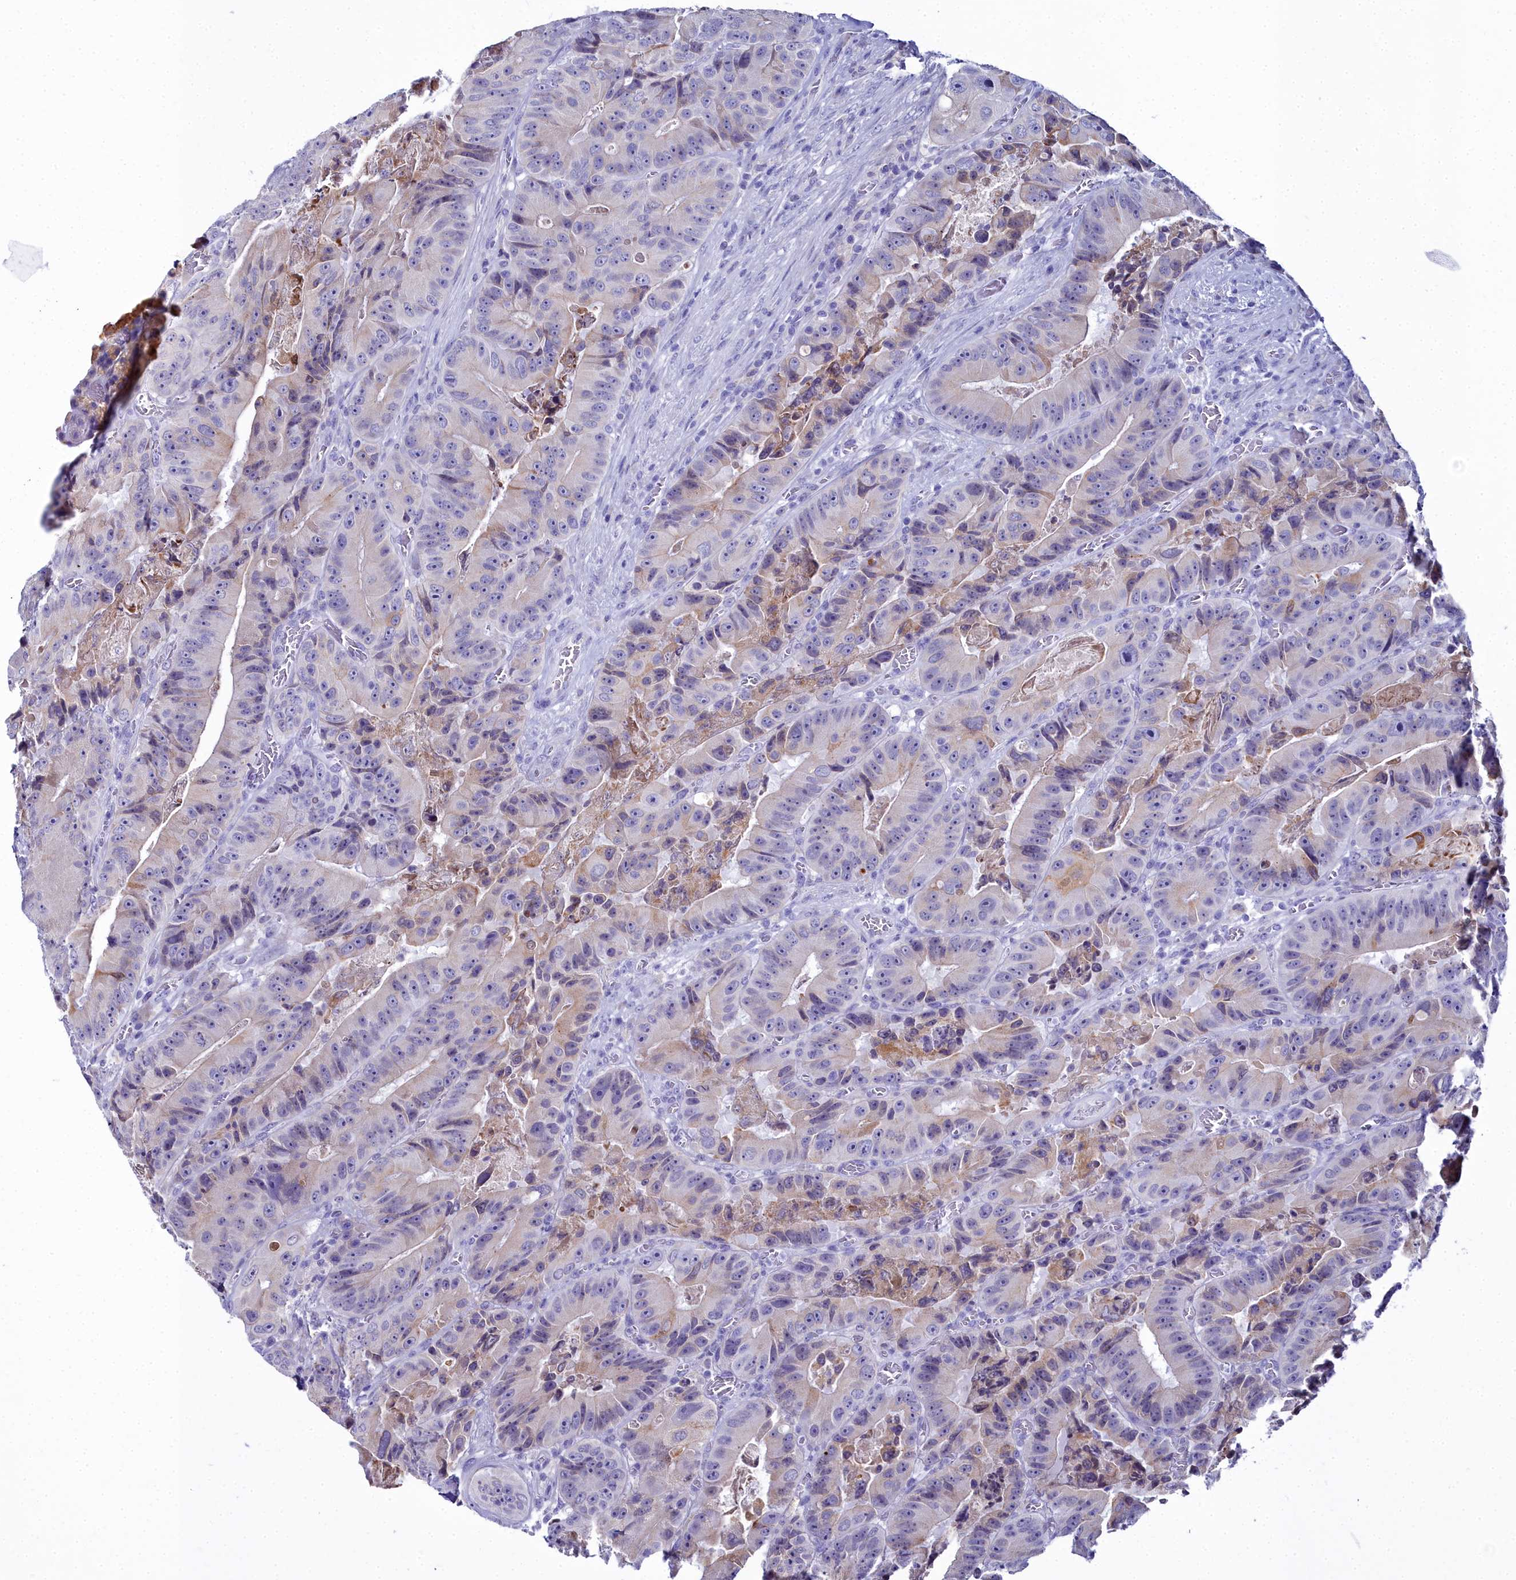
{"staining": {"intensity": "weak", "quantity": "<25%", "location": "cytoplasmic/membranous"}, "tissue": "colorectal cancer", "cell_type": "Tumor cells", "image_type": "cancer", "snomed": [{"axis": "morphology", "description": "Adenocarcinoma, NOS"}, {"axis": "topography", "description": "Colon"}], "caption": "Immunohistochemistry image of adenocarcinoma (colorectal) stained for a protein (brown), which demonstrates no staining in tumor cells.", "gene": "ELAPOR2", "patient": {"sex": "female", "age": 86}}